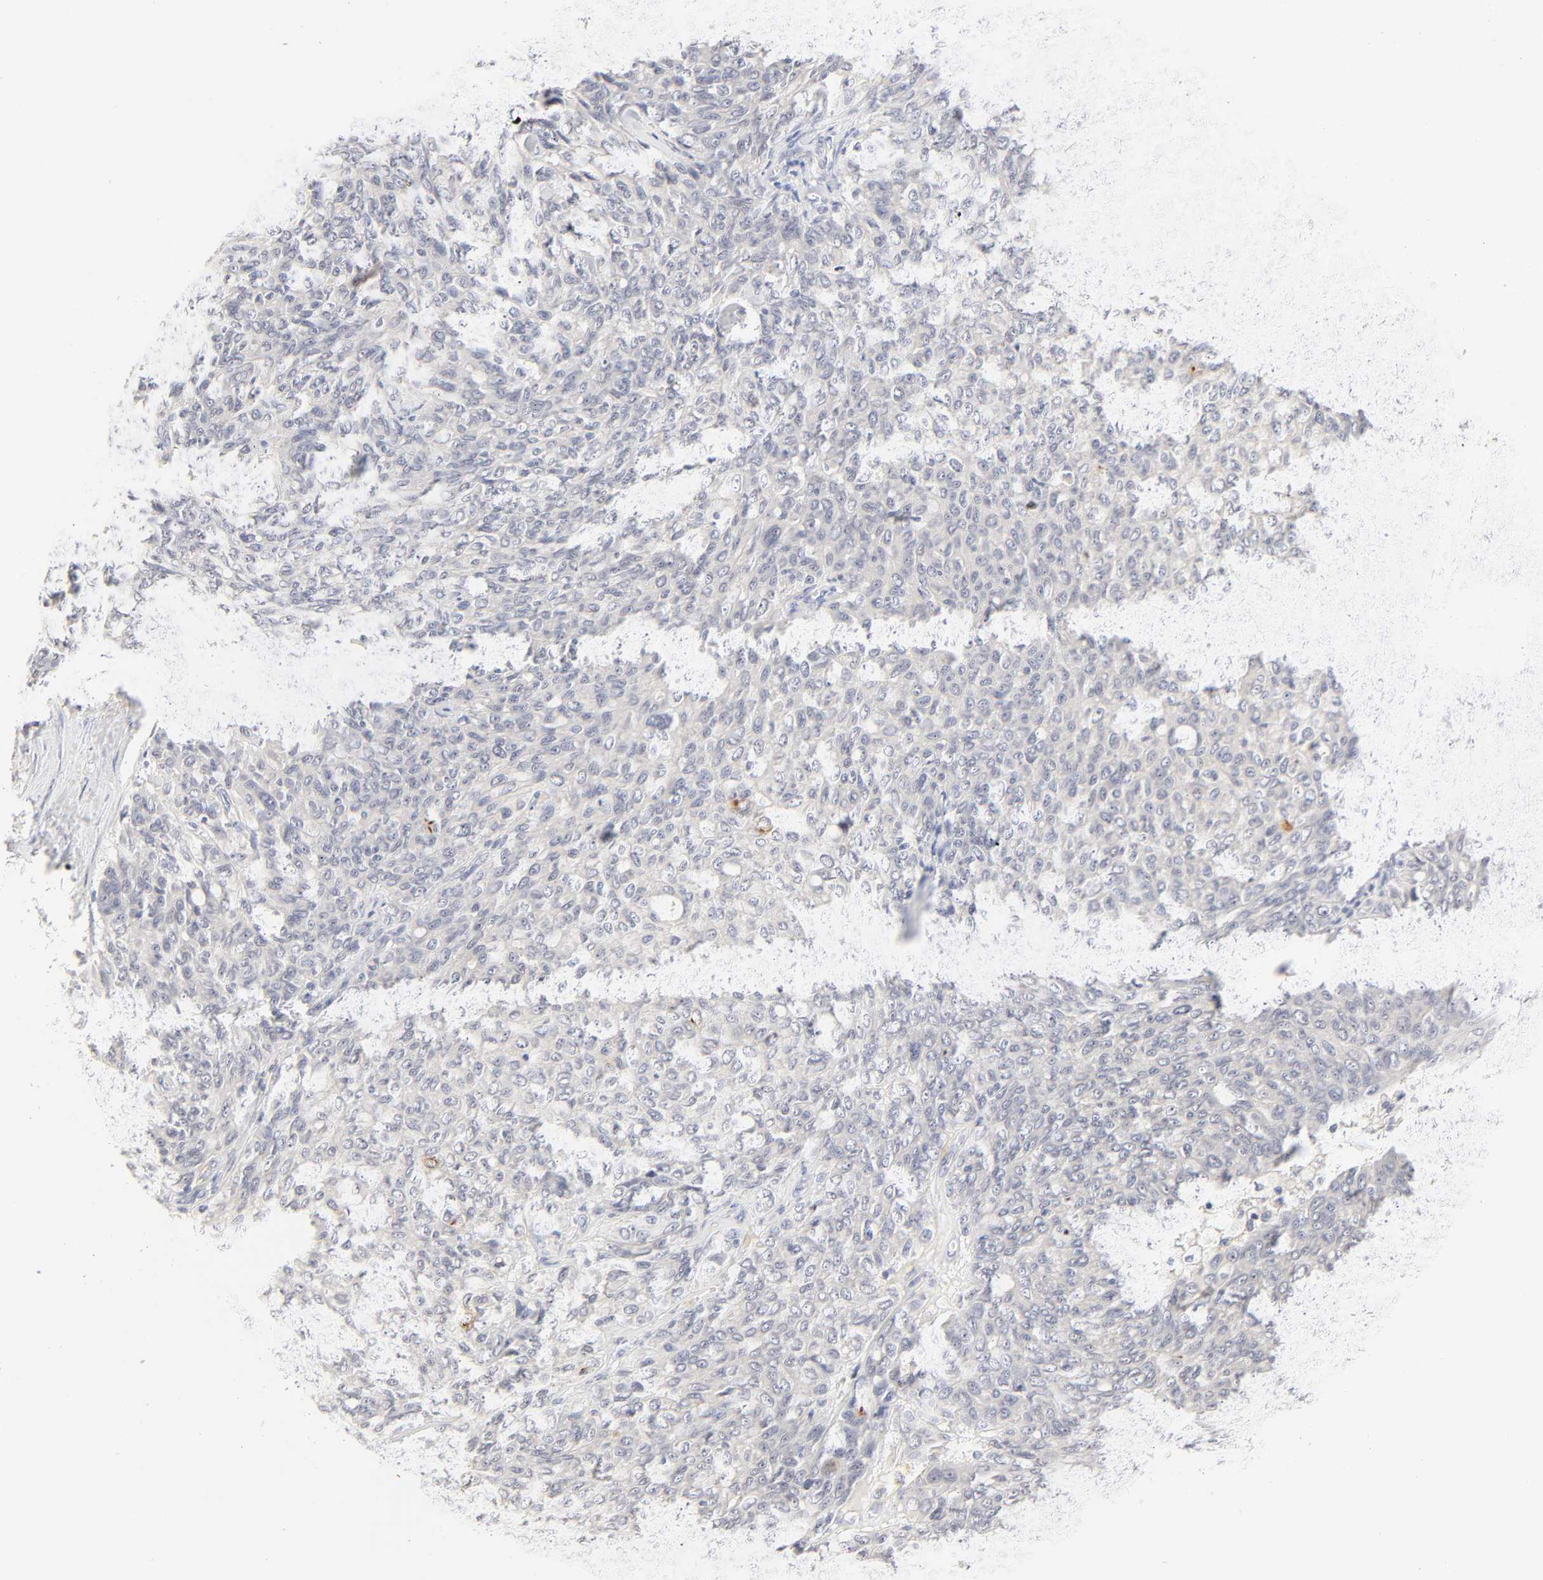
{"staining": {"intensity": "negative", "quantity": "none", "location": "none"}, "tissue": "ovarian cancer", "cell_type": "Tumor cells", "image_type": "cancer", "snomed": [{"axis": "morphology", "description": "Carcinoma, endometroid"}, {"axis": "topography", "description": "Ovary"}], "caption": "Immunohistochemistry (IHC) photomicrograph of neoplastic tissue: ovarian endometroid carcinoma stained with DAB (3,3'-diaminobenzidine) demonstrates no significant protein staining in tumor cells.", "gene": "CYP4B1", "patient": {"sex": "female", "age": 60}}